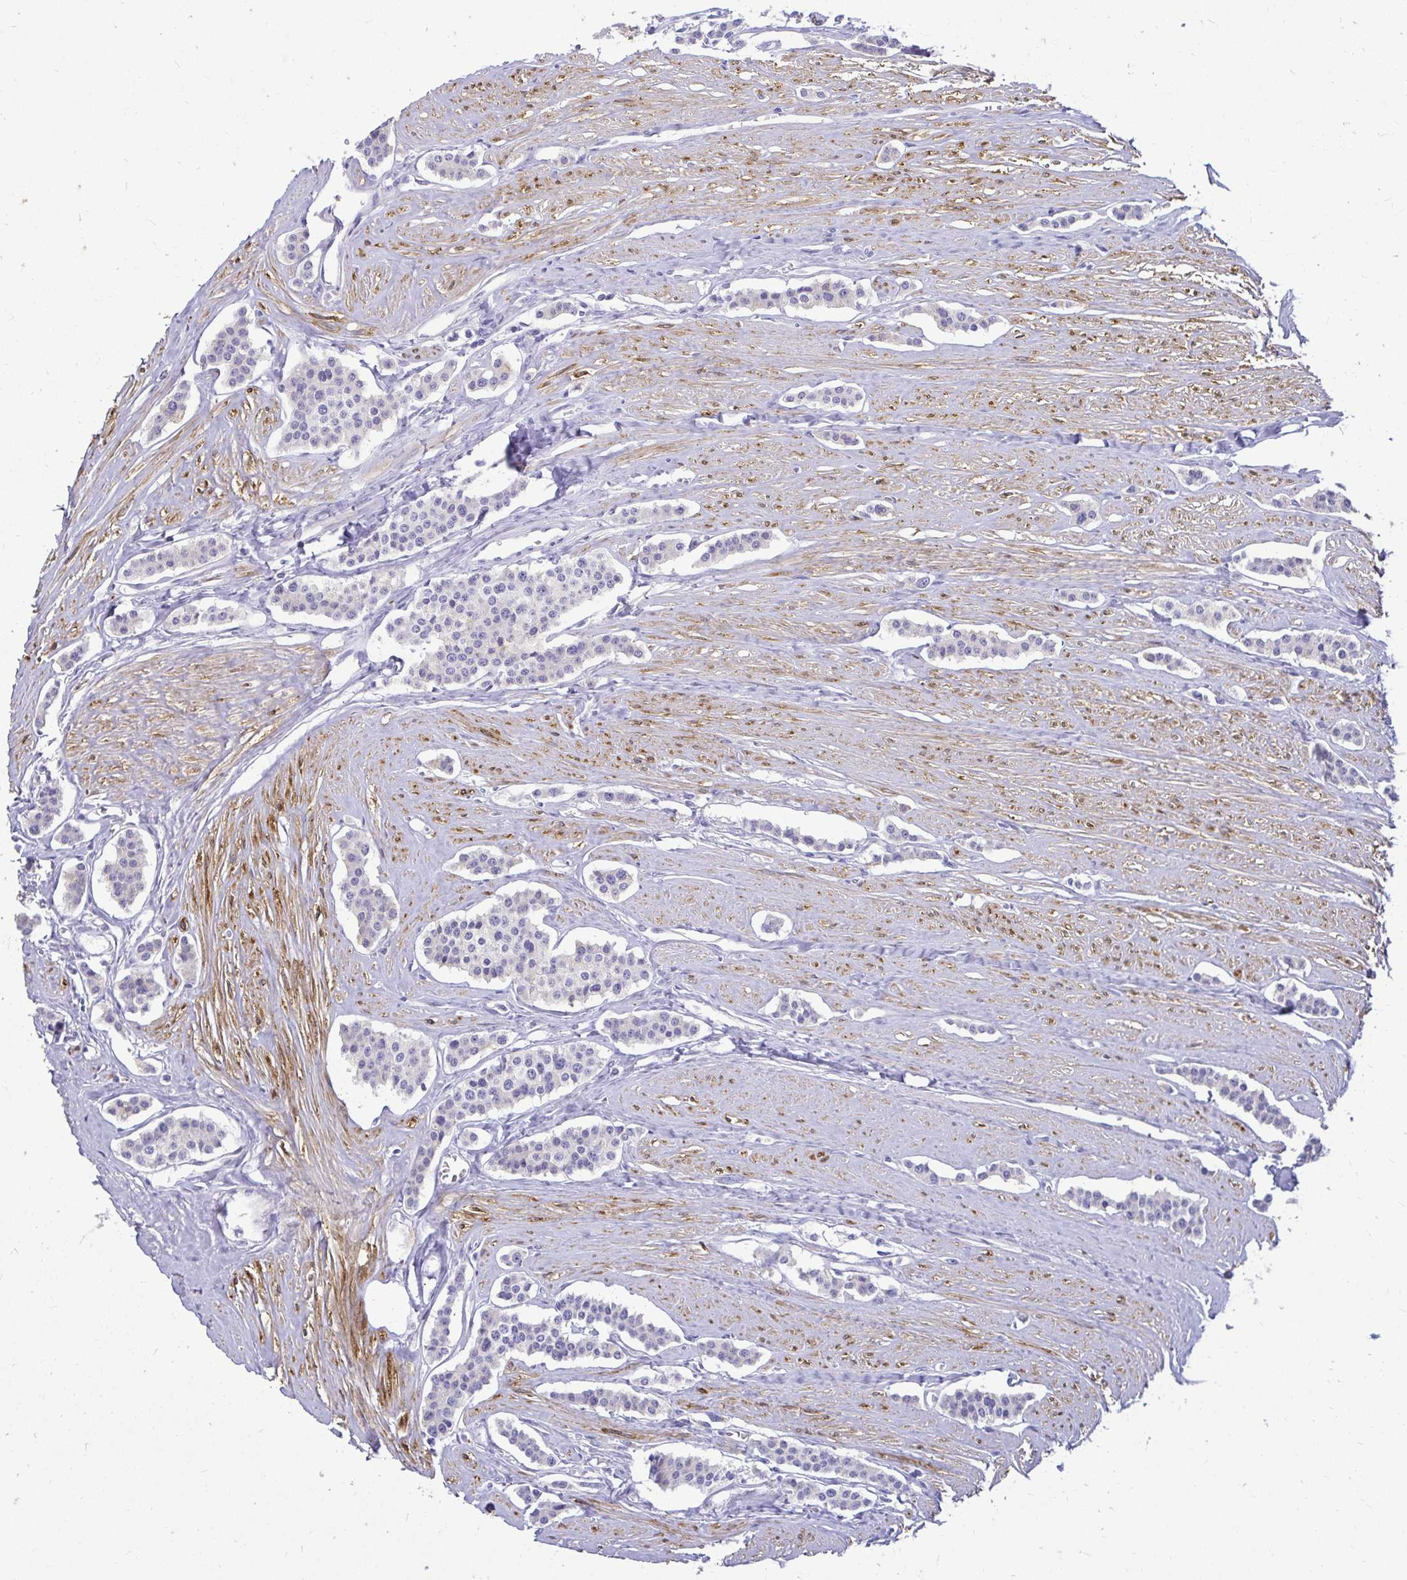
{"staining": {"intensity": "negative", "quantity": "none", "location": "none"}, "tissue": "carcinoid", "cell_type": "Tumor cells", "image_type": "cancer", "snomed": [{"axis": "morphology", "description": "Carcinoid, malignant, NOS"}, {"axis": "topography", "description": "Small intestine"}], "caption": "Immunohistochemical staining of carcinoid demonstrates no significant expression in tumor cells.", "gene": "PKN3", "patient": {"sex": "male", "age": 60}}